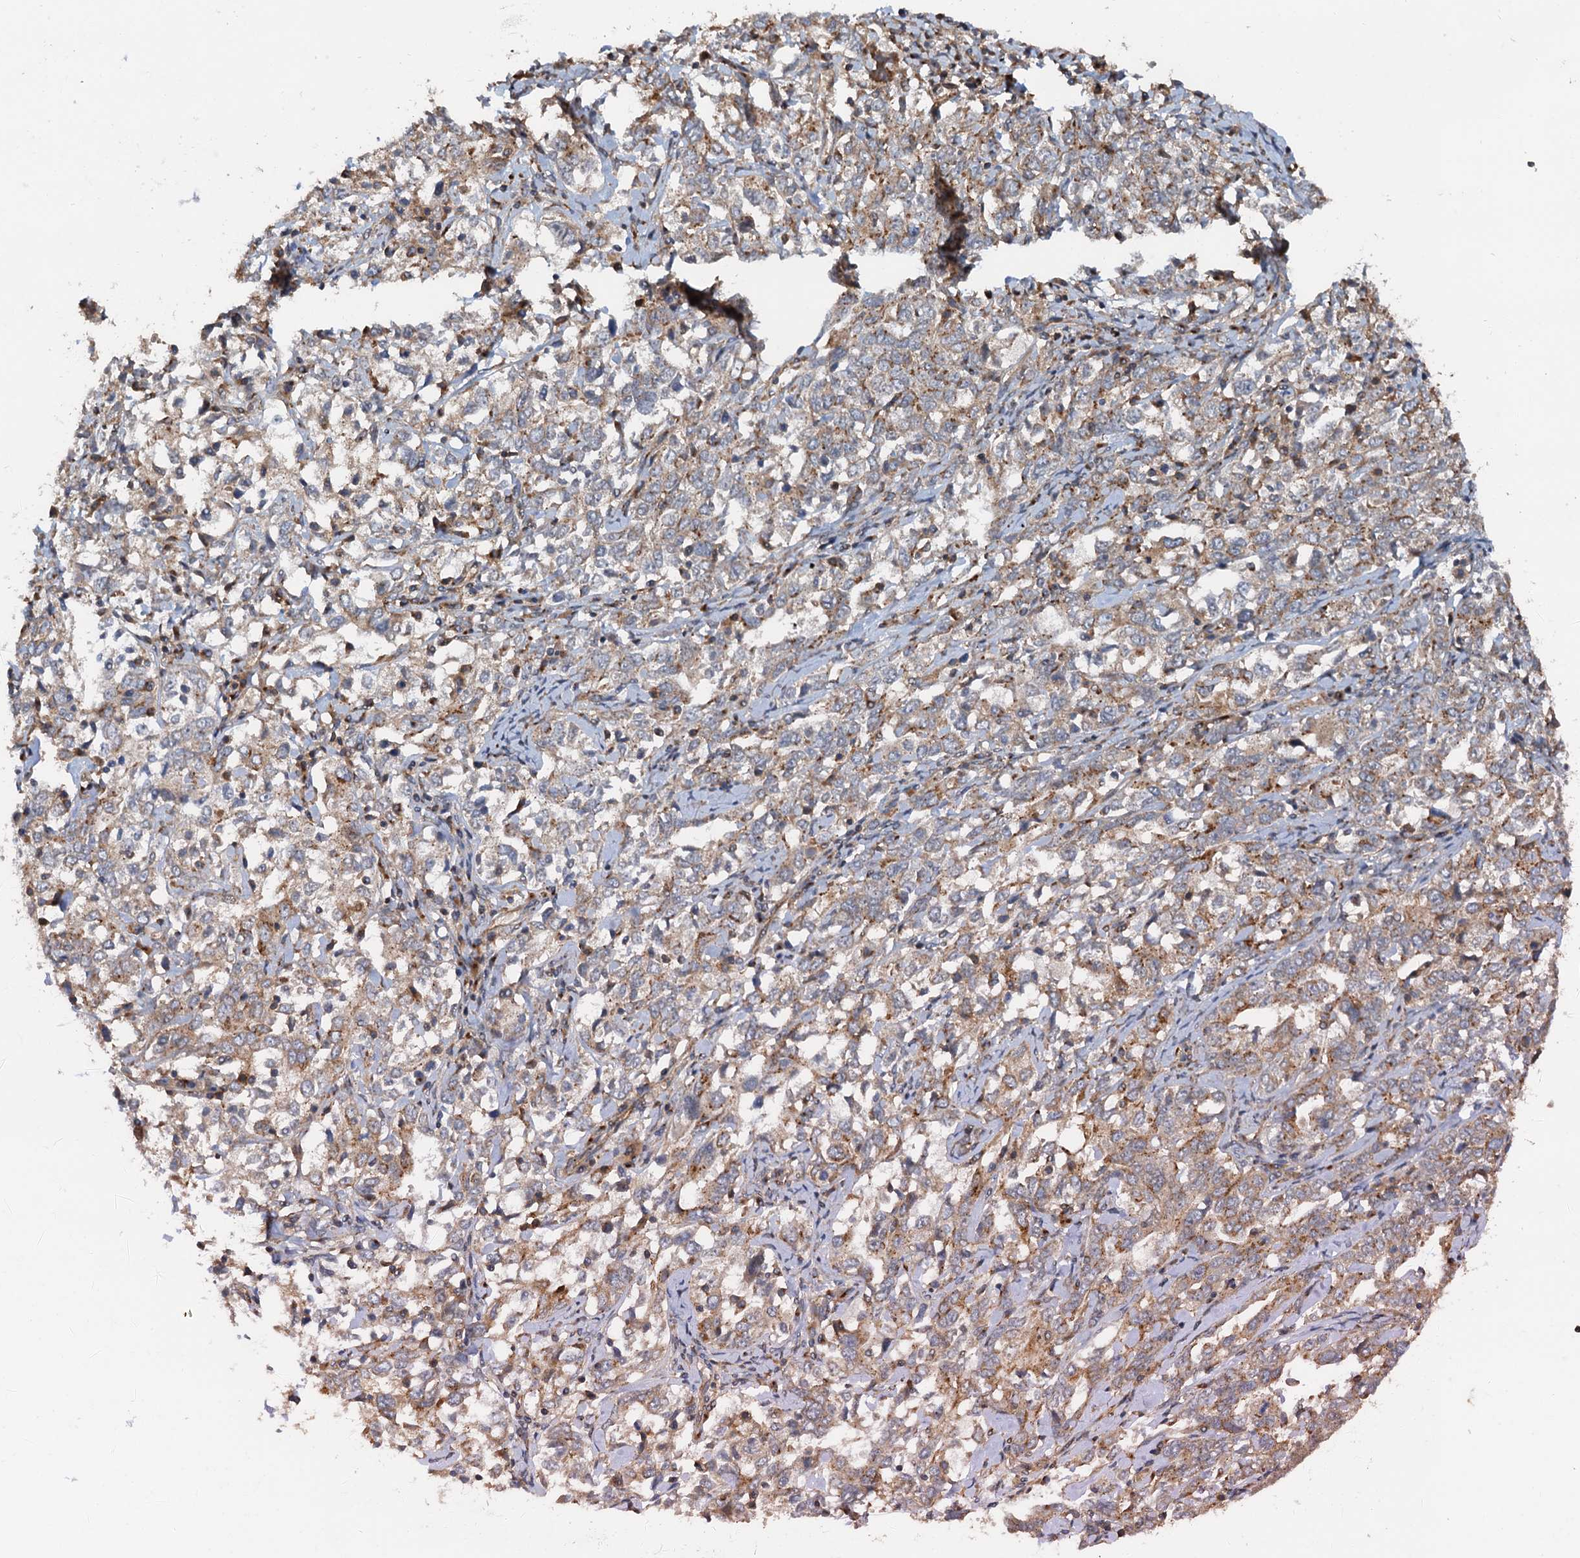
{"staining": {"intensity": "moderate", "quantity": "25%-75%", "location": "cytoplasmic/membranous"}, "tissue": "ovarian cancer", "cell_type": "Tumor cells", "image_type": "cancer", "snomed": [{"axis": "morphology", "description": "Carcinoma, endometroid"}, {"axis": "topography", "description": "Ovary"}], "caption": "High-magnification brightfield microscopy of ovarian cancer stained with DAB (brown) and counterstained with hematoxylin (blue). tumor cells exhibit moderate cytoplasmic/membranous staining is appreciated in about25%-75% of cells.", "gene": "ANKRD26", "patient": {"sex": "female", "age": 62}}